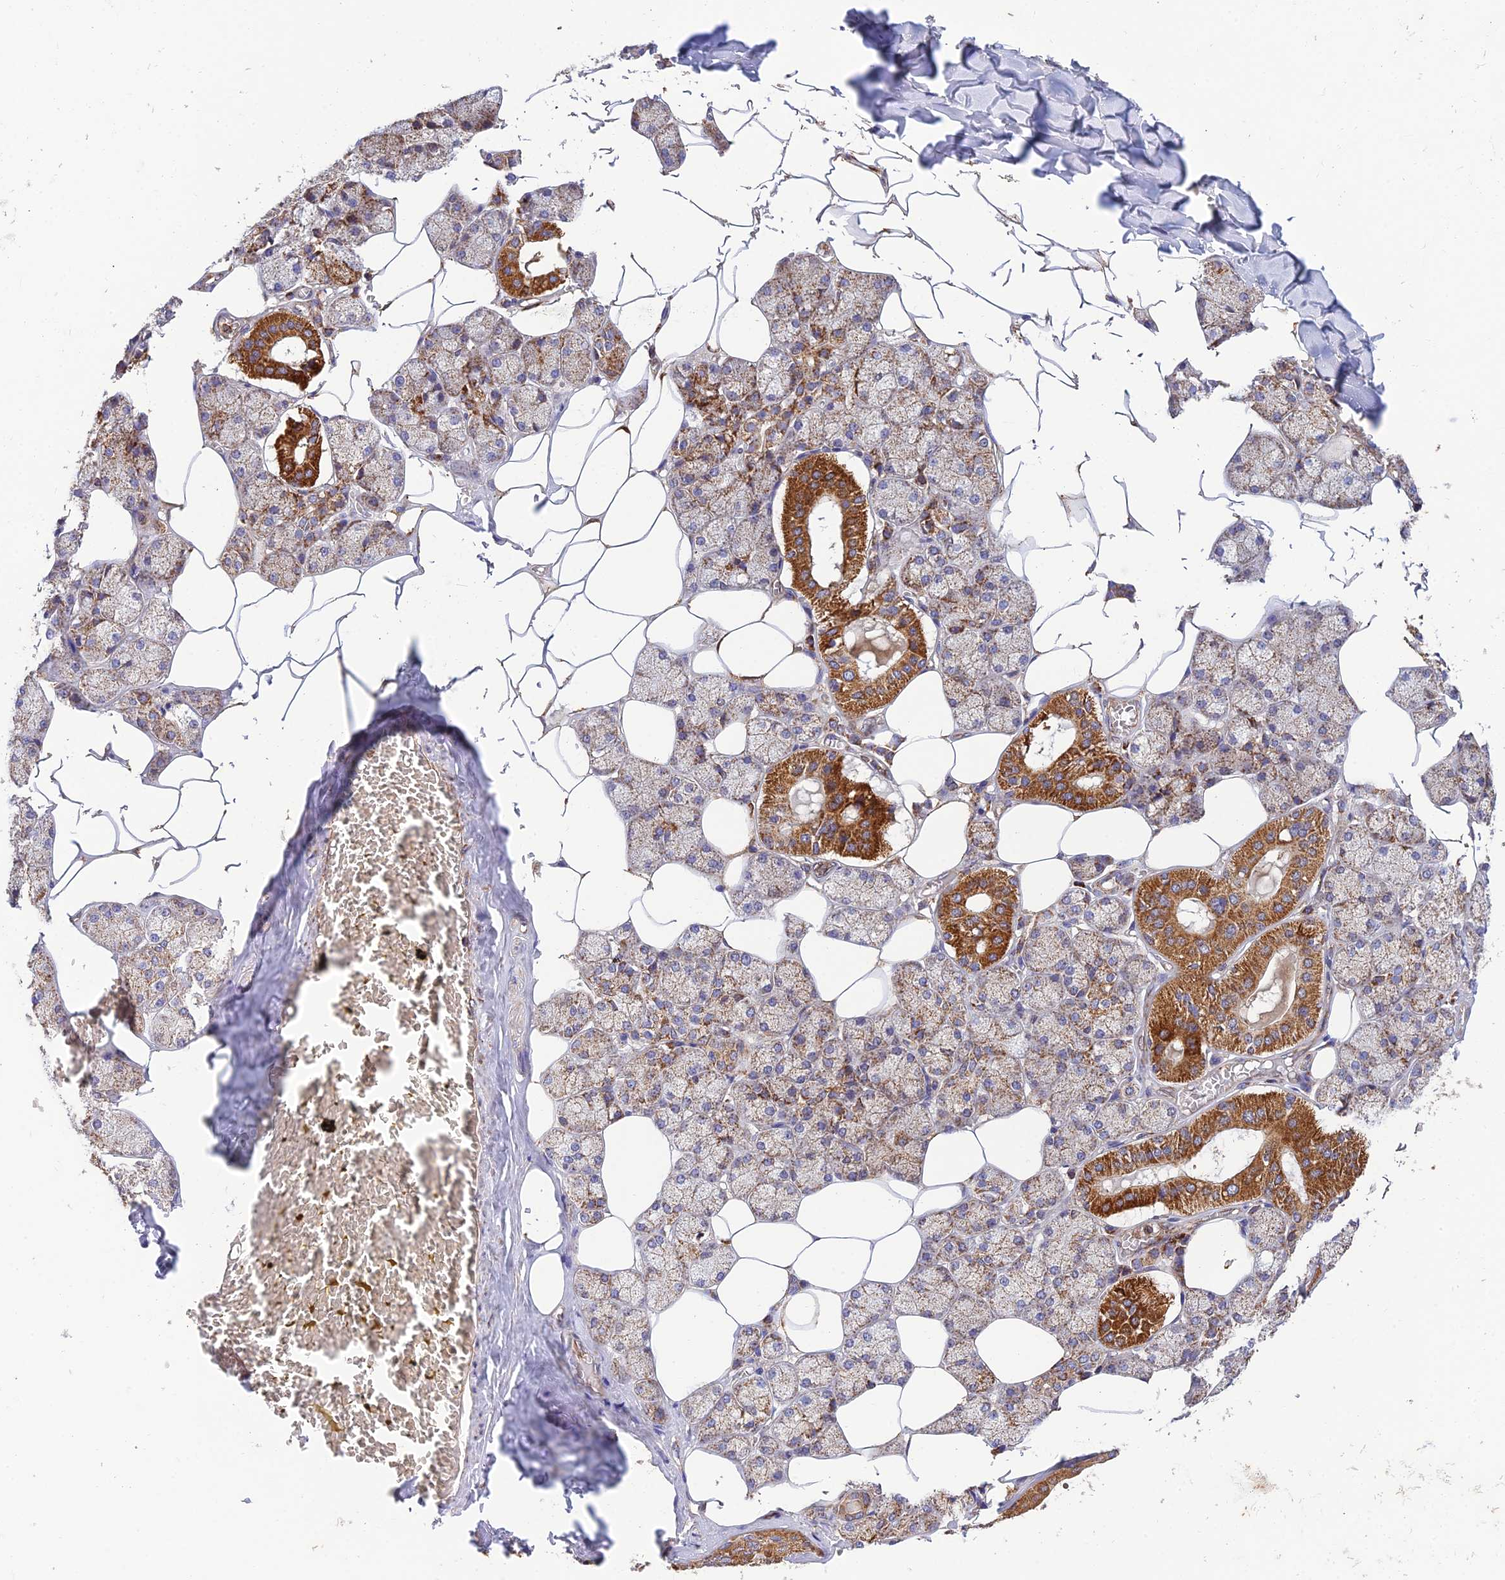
{"staining": {"intensity": "strong", "quantity": ">75%", "location": "cytoplasmic/membranous"}, "tissue": "salivary gland", "cell_type": "Glandular cells", "image_type": "normal", "snomed": [{"axis": "morphology", "description": "Normal tissue, NOS"}, {"axis": "topography", "description": "Salivary gland"}], "caption": "Salivary gland stained with immunohistochemistry exhibits strong cytoplasmic/membranous positivity in approximately >75% of glandular cells.", "gene": "PODNL1", "patient": {"sex": "male", "age": 62}}